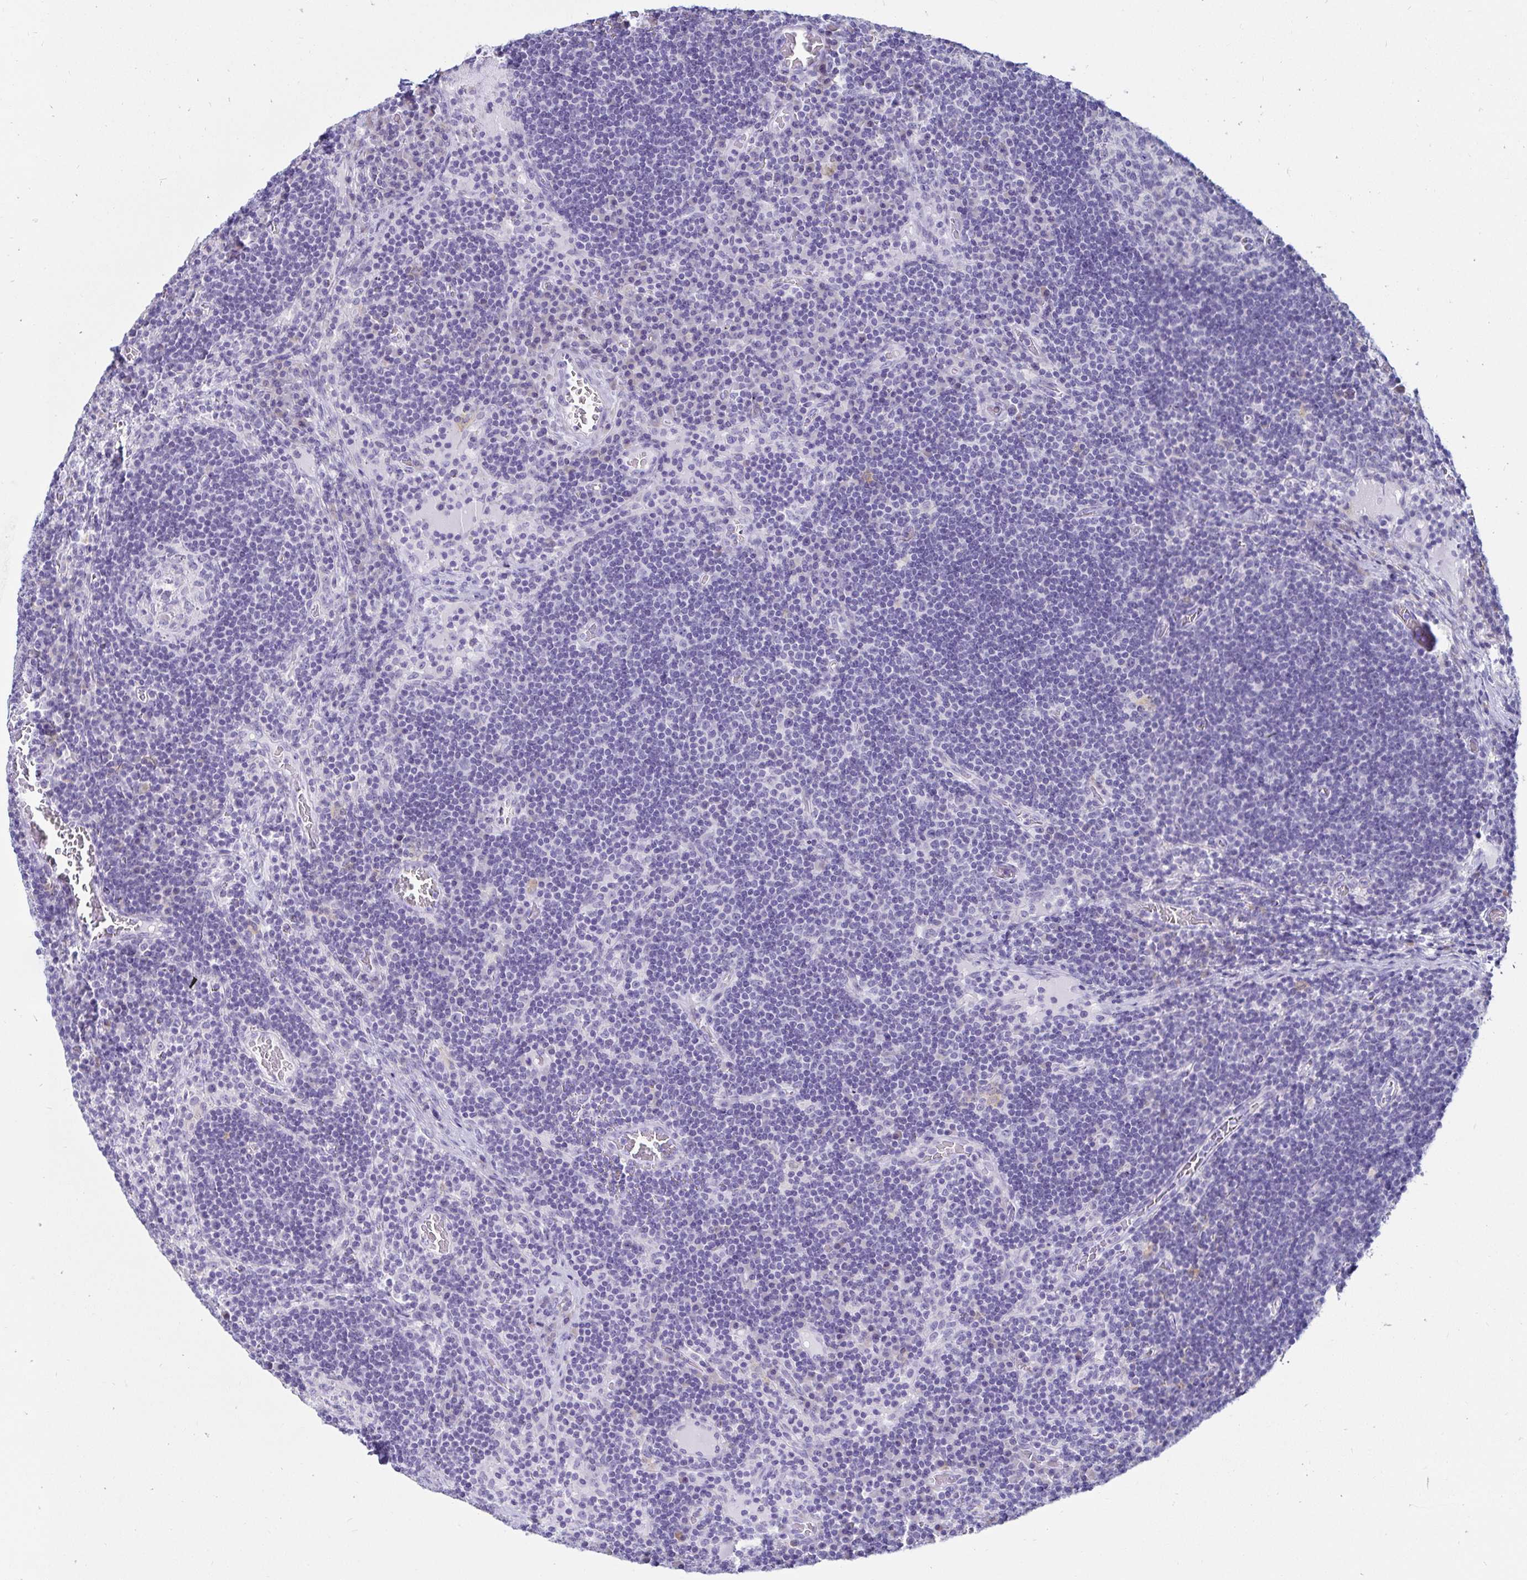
{"staining": {"intensity": "negative", "quantity": "none", "location": "none"}, "tissue": "lymph node", "cell_type": "Germinal center cells", "image_type": "normal", "snomed": [{"axis": "morphology", "description": "Normal tissue, NOS"}, {"axis": "topography", "description": "Lymph node"}], "caption": "IHC histopathology image of benign lymph node: lymph node stained with DAB exhibits no significant protein expression in germinal center cells.", "gene": "C4orf17", "patient": {"sex": "male", "age": 67}}